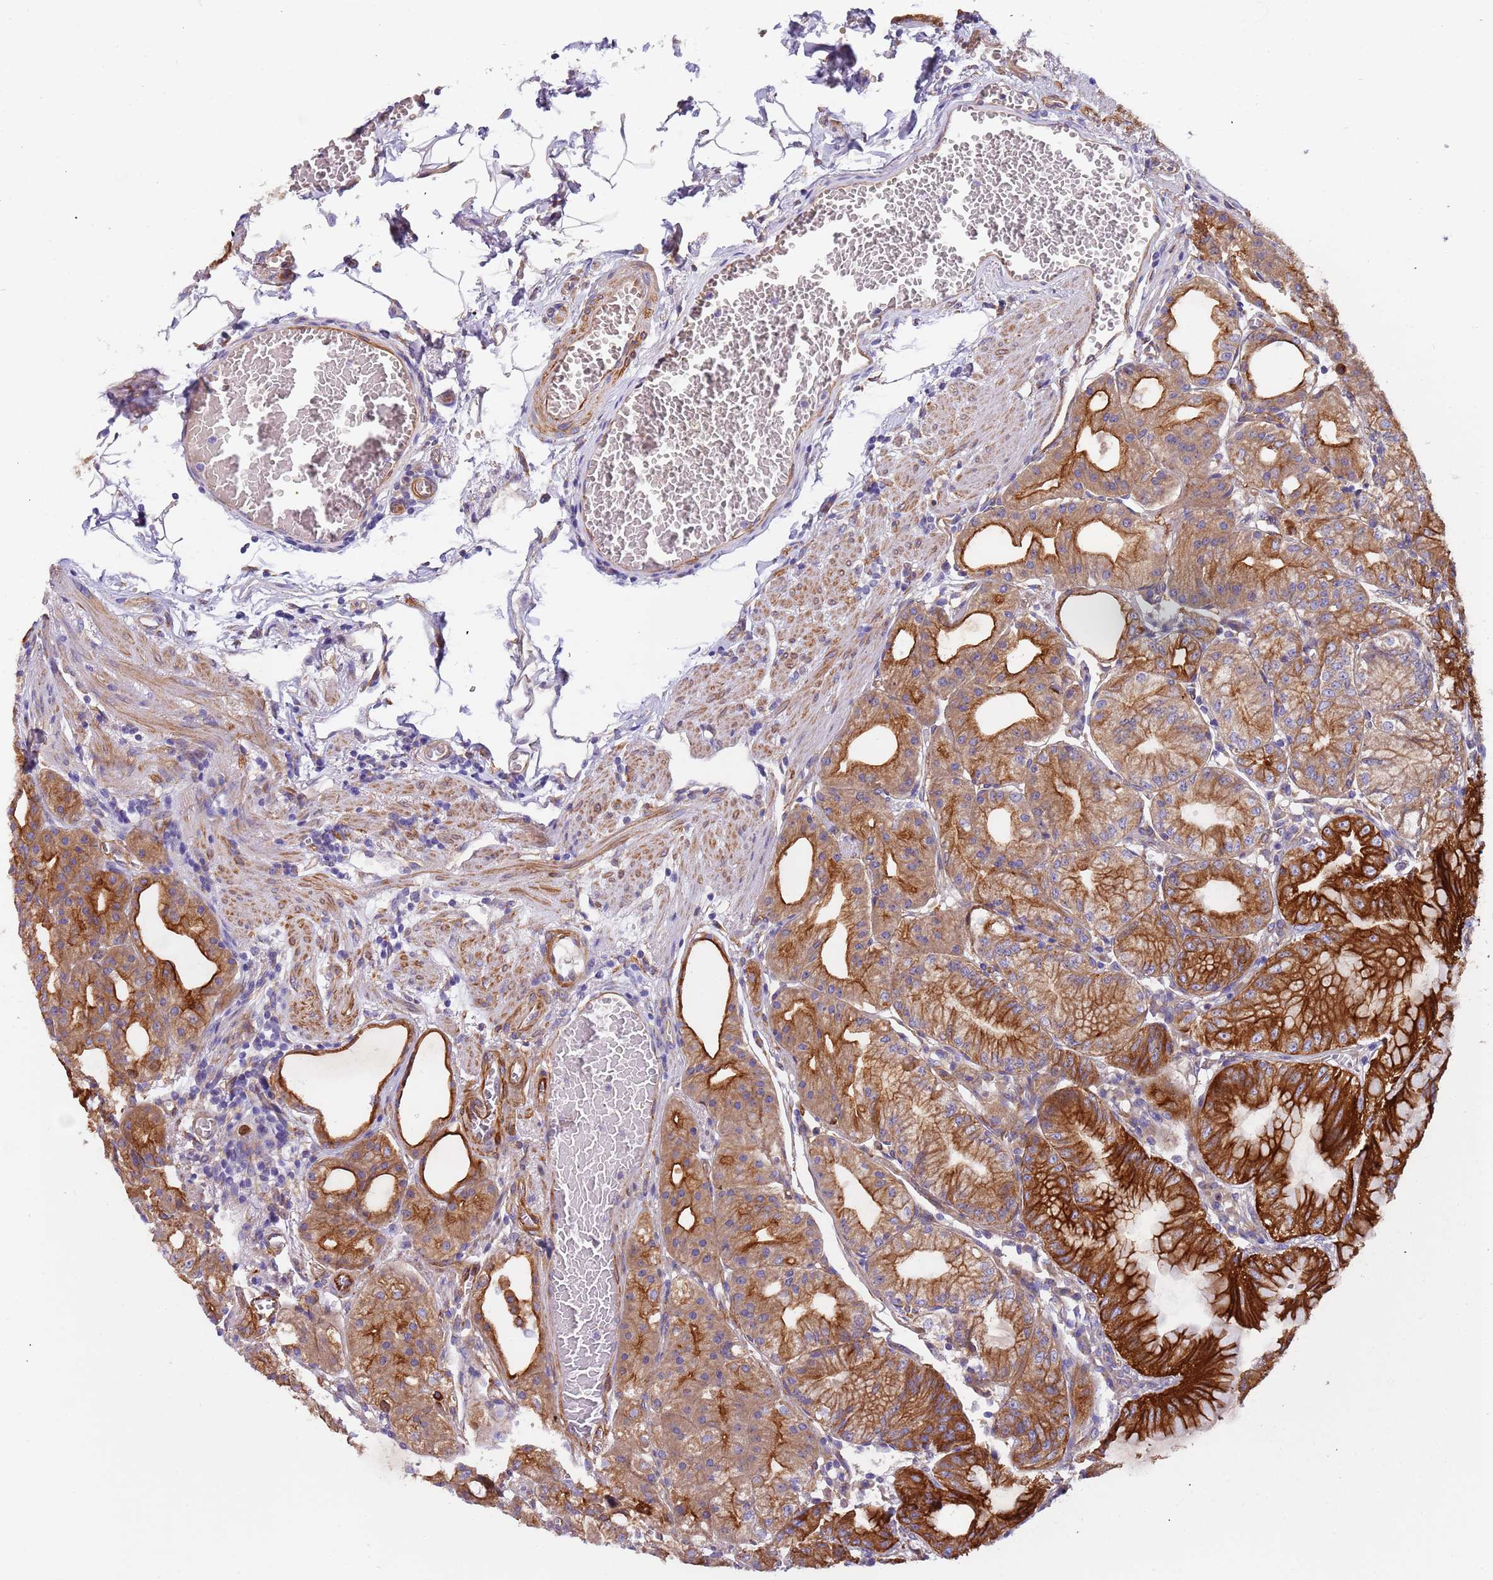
{"staining": {"intensity": "strong", "quantity": ">75%", "location": "cytoplasmic/membranous"}, "tissue": "stomach", "cell_type": "Glandular cells", "image_type": "normal", "snomed": [{"axis": "morphology", "description": "Normal tissue, NOS"}, {"axis": "topography", "description": "Stomach, upper"}, {"axis": "topography", "description": "Stomach, lower"}], "caption": "Normal stomach shows strong cytoplasmic/membranous positivity in about >75% of glandular cells, visualized by immunohistochemistry.", "gene": "LAMB4", "patient": {"sex": "male", "age": 71}}